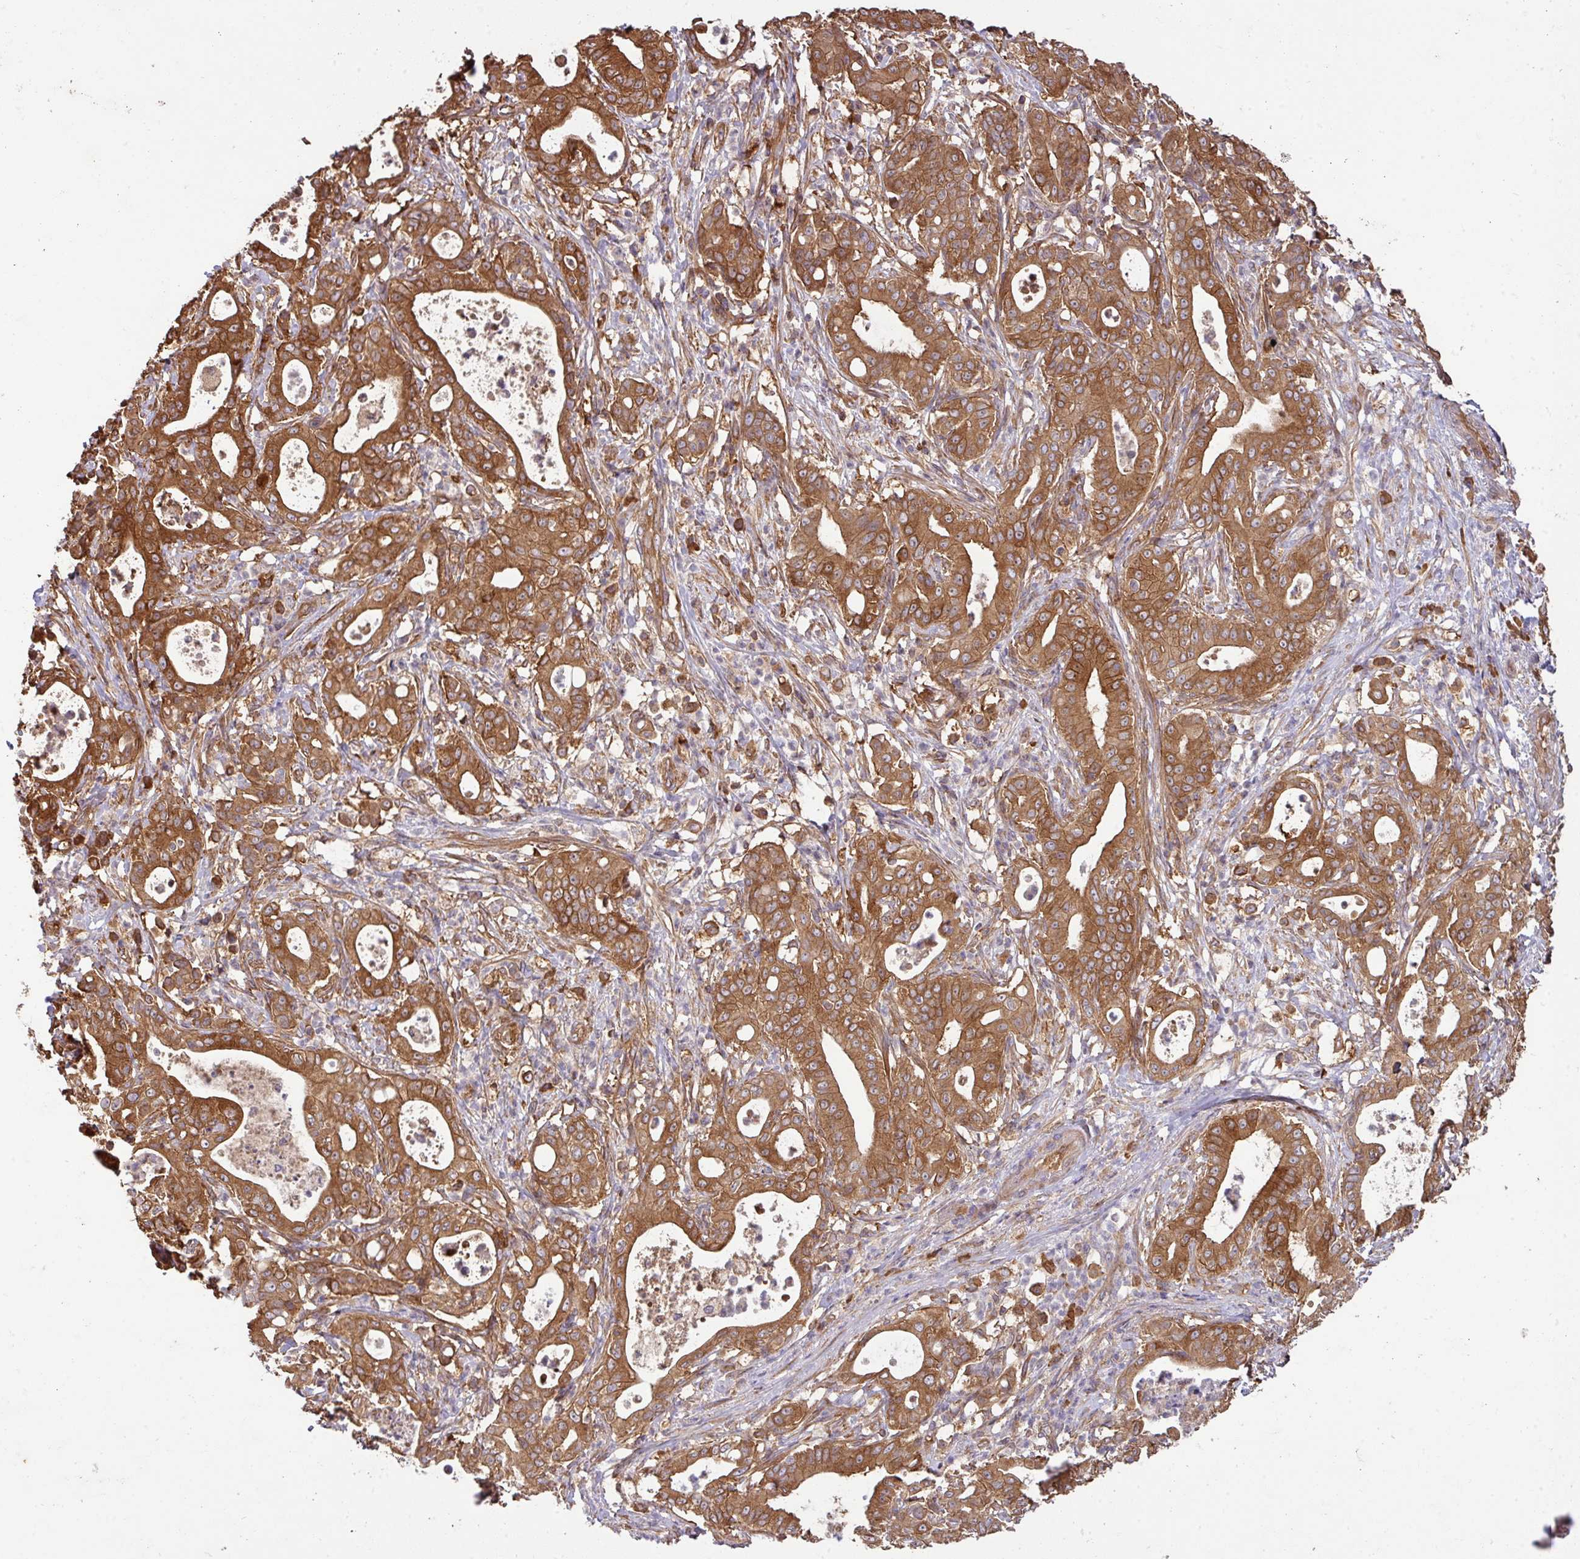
{"staining": {"intensity": "strong", "quantity": ">75%", "location": "cytoplasmic/membranous"}, "tissue": "pancreatic cancer", "cell_type": "Tumor cells", "image_type": "cancer", "snomed": [{"axis": "morphology", "description": "Adenocarcinoma, NOS"}, {"axis": "topography", "description": "Pancreas"}], "caption": "Tumor cells reveal strong cytoplasmic/membranous staining in approximately >75% of cells in adenocarcinoma (pancreatic). (Brightfield microscopy of DAB IHC at high magnification).", "gene": "GSPT1", "patient": {"sex": "male", "age": 71}}